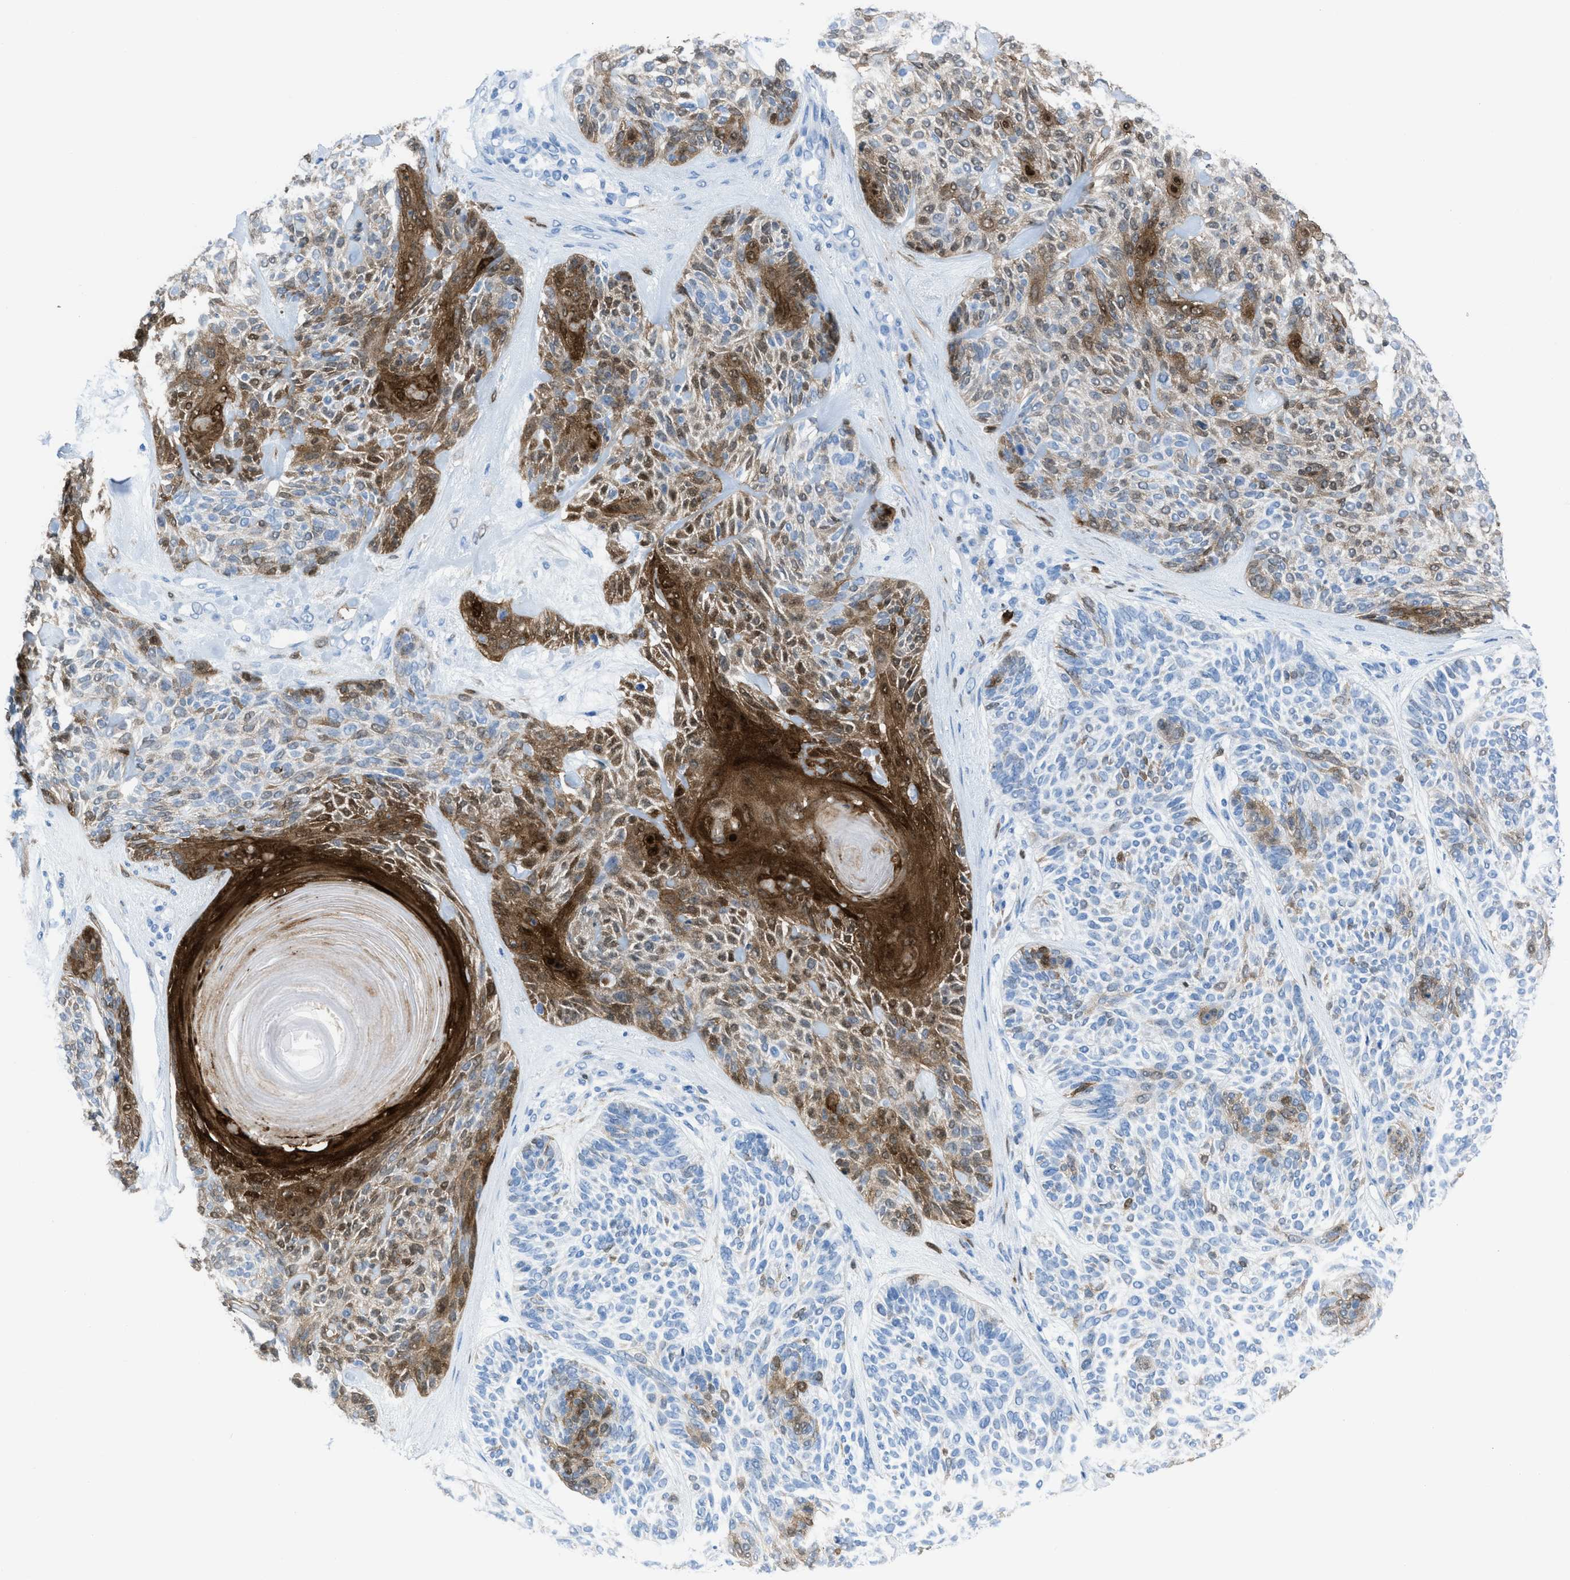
{"staining": {"intensity": "moderate", "quantity": "25%-75%", "location": "cytoplasmic/membranous,nuclear"}, "tissue": "skin cancer", "cell_type": "Tumor cells", "image_type": "cancer", "snomed": [{"axis": "morphology", "description": "Basal cell carcinoma"}, {"axis": "topography", "description": "Skin"}], "caption": "Immunohistochemical staining of human skin cancer reveals medium levels of moderate cytoplasmic/membranous and nuclear expression in about 25%-75% of tumor cells.", "gene": "CDKN2A", "patient": {"sex": "male", "age": 55}}